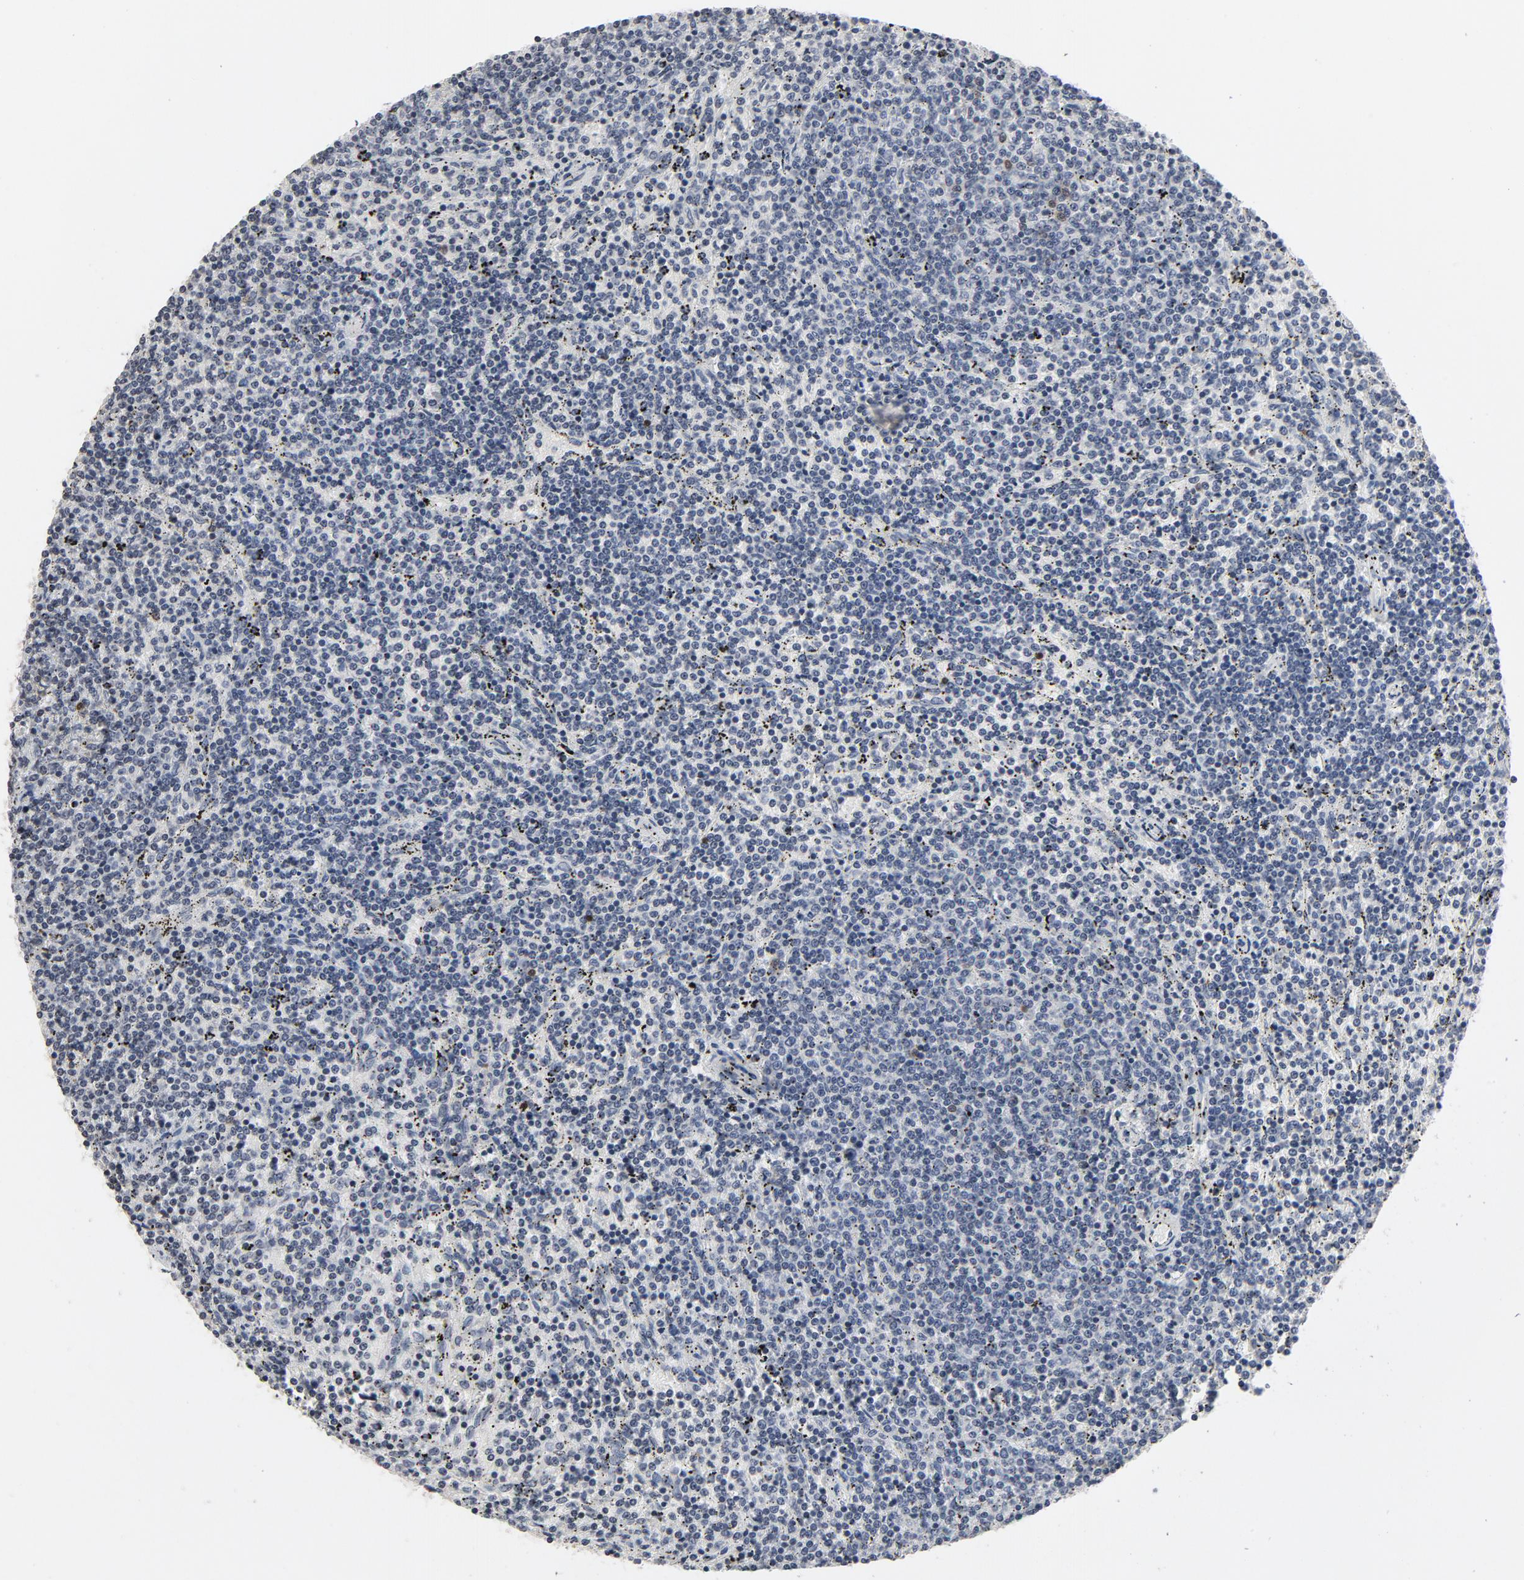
{"staining": {"intensity": "negative", "quantity": "none", "location": "none"}, "tissue": "lymphoma", "cell_type": "Tumor cells", "image_type": "cancer", "snomed": [{"axis": "morphology", "description": "Malignant lymphoma, non-Hodgkin's type, Low grade"}, {"axis": "topography", "description": "Spleen"}], "caption": "Tumor cells are negative for brown protein staining in malignant lymphoma, non-Hodgkin's type (low-grade). Nuclei are stained in blue.", "gene": "TCL1A", "patient": {"sex": "female", "age": 50}}